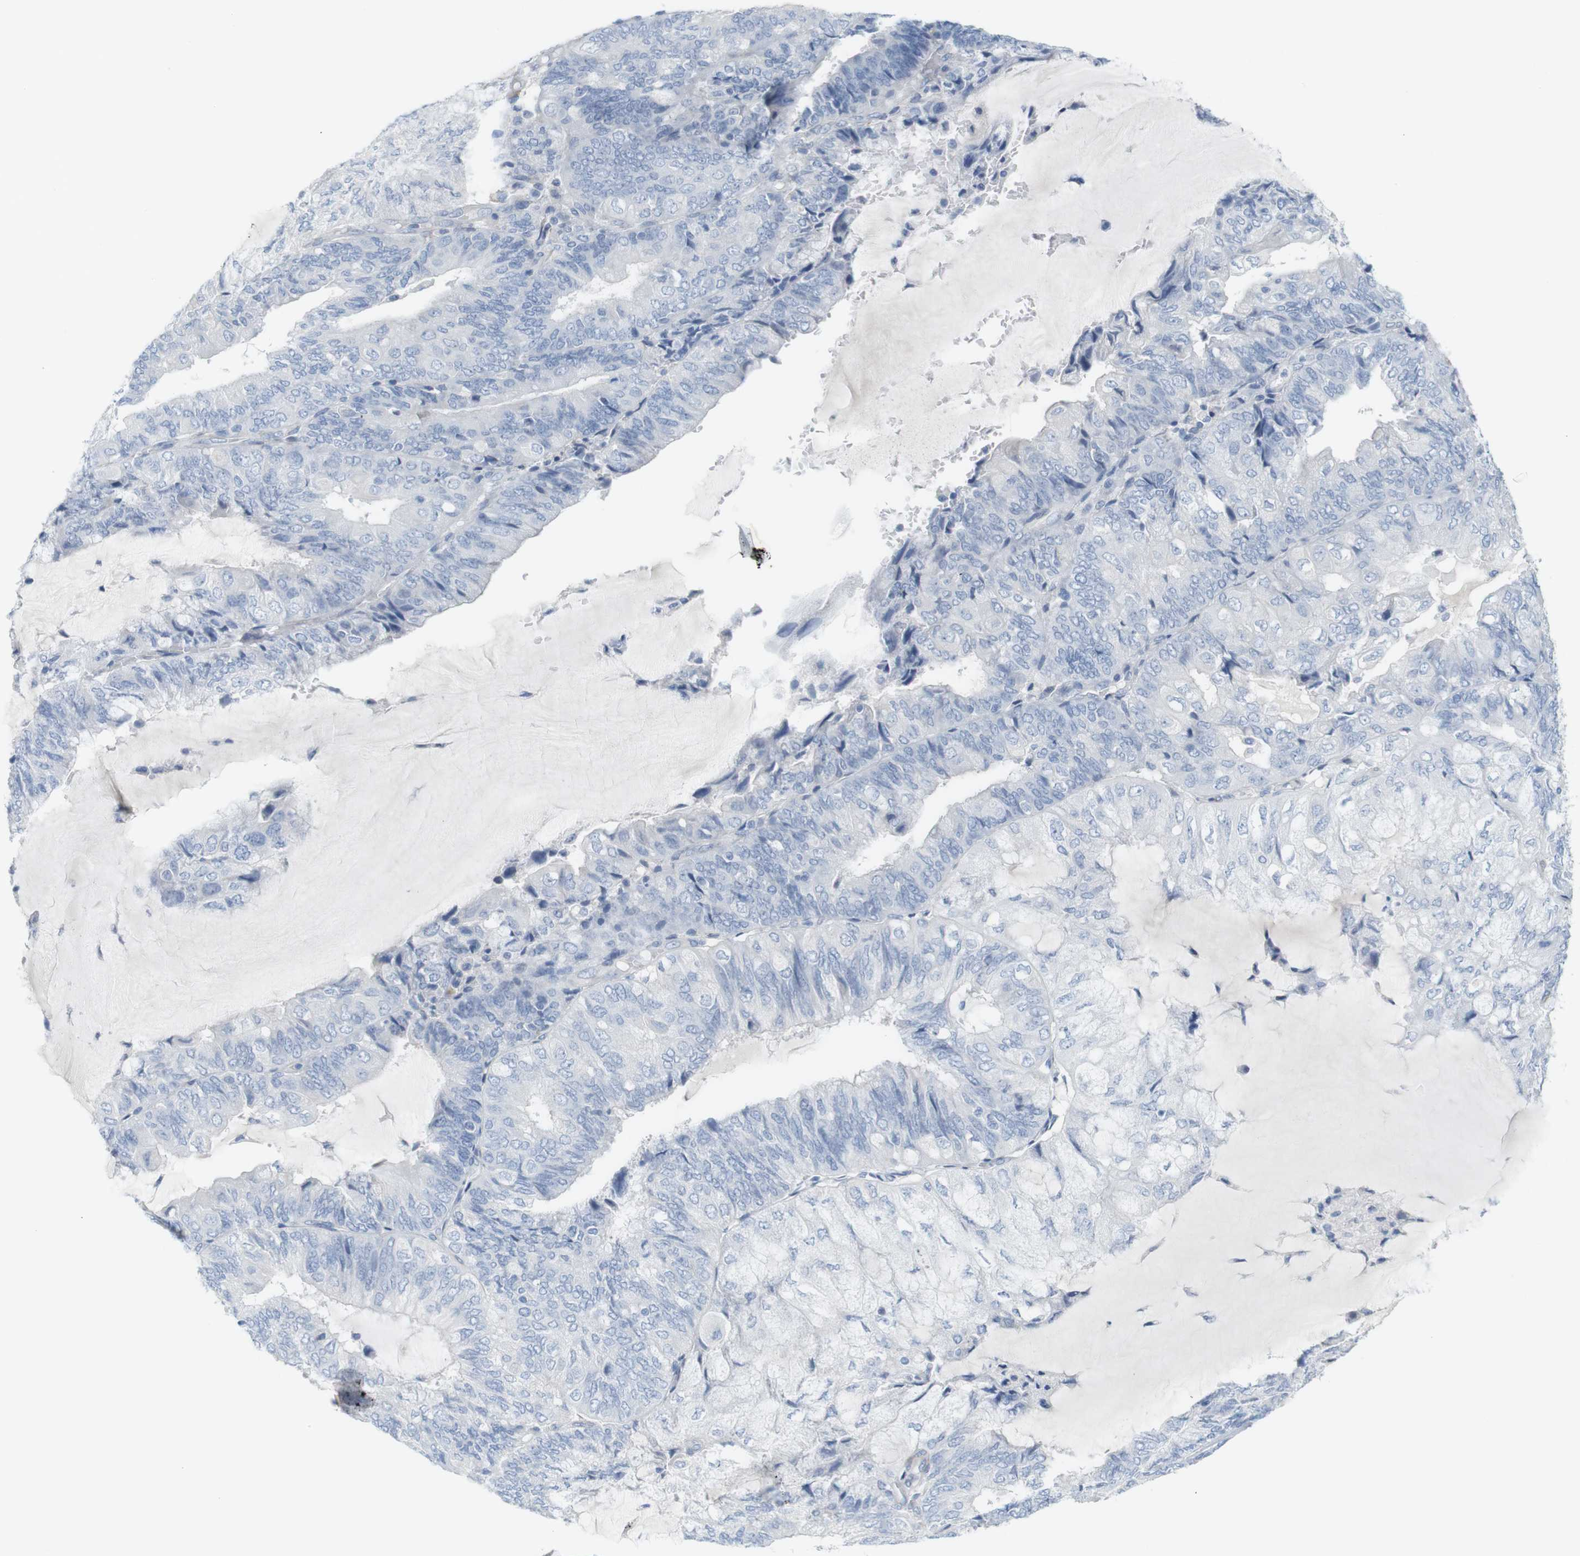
{"staining": {"intensity": "negative", "quantity": "none", "location": "none"}, "tissue": "endometrial cancer", "cell_type": "Tumor cells", "image_type": "cancer", "snomed": [{"axis": "morphology", "description": "Adenocarcinoma, NOS"}, {"axis": "topography", "description": "Endometrium"}], "caption": "Immunohistochemistry of human endometrial adenocarcinoma exhibits no expression in tumor cells.", "gene": "RGS9", "patient": {"sex": "female", "age": 81}}